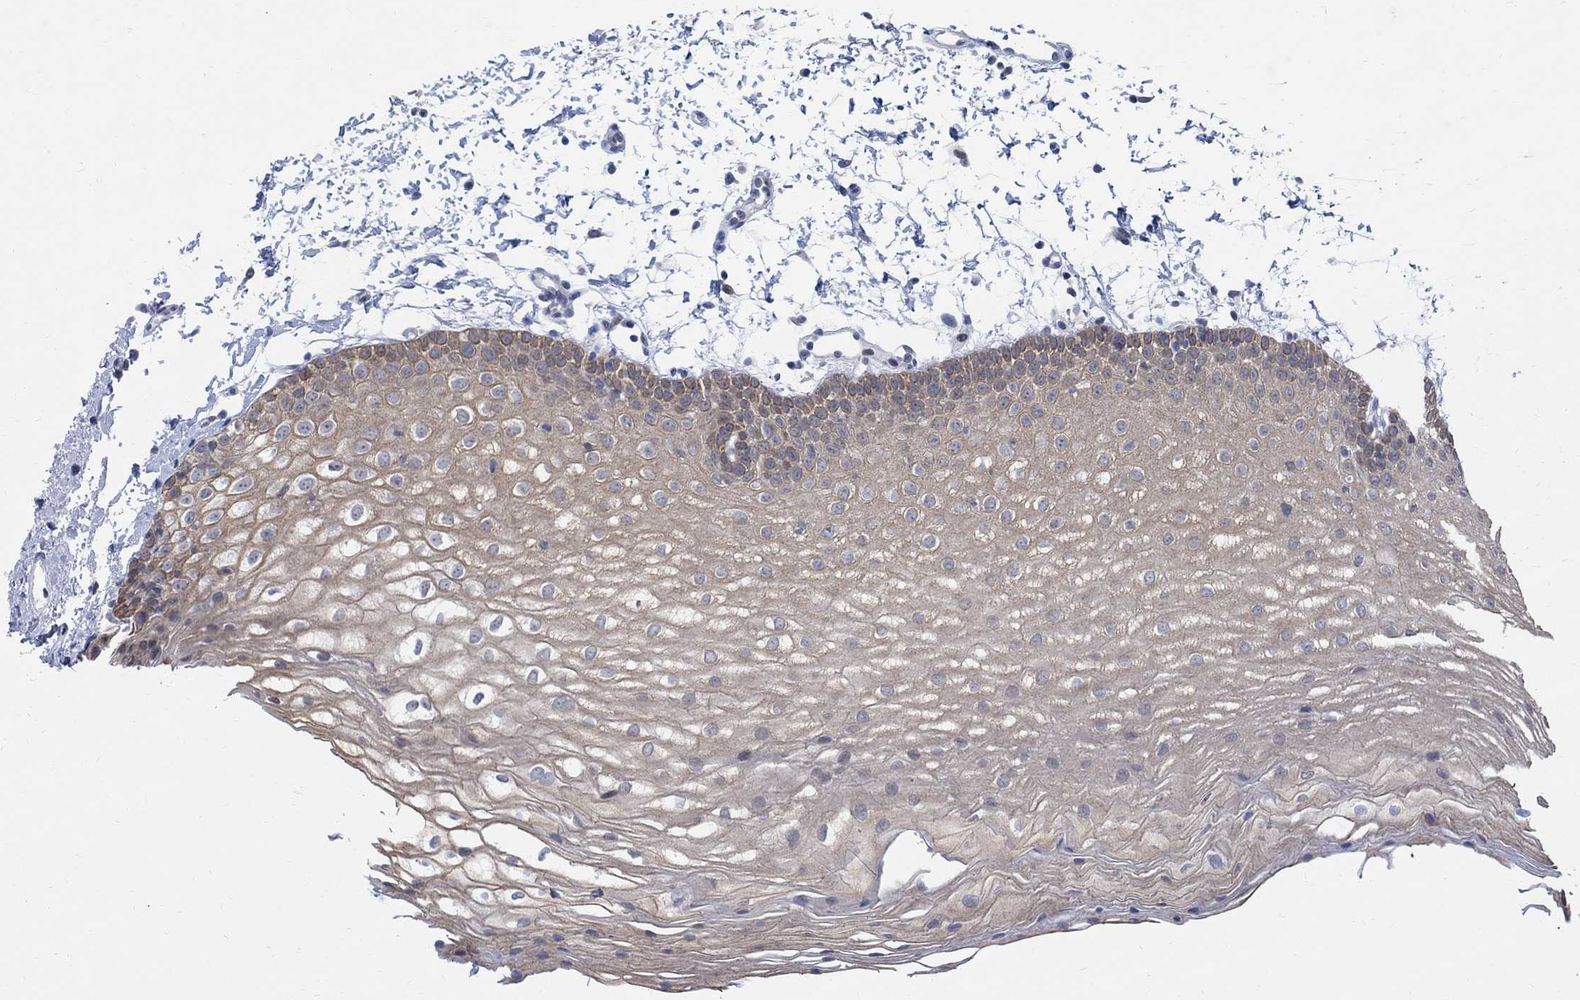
{"staining": {"intensity": "weak", "quantity": ">75%", "location": "cytoplasmic/membranous"}, "tissue": "oral mucosa", "cell_type": "Squamous epithelial cells", "image_type": "normal", "snomed": [{"axis": "morphology", "description": "Normal tissue, NOS"}, {"axis": "topography", "description": "Oral tissue"}], "caption": "A micrograph of oral mucosa stained for a protein reveals weak cytoplasmic/membranous brown staining in squamous epithelial cells. (DAB IHC with brightfield microscopy, high magnification).", "gene": "DLK1", "patient": {"sex": "male", "age": 72}}